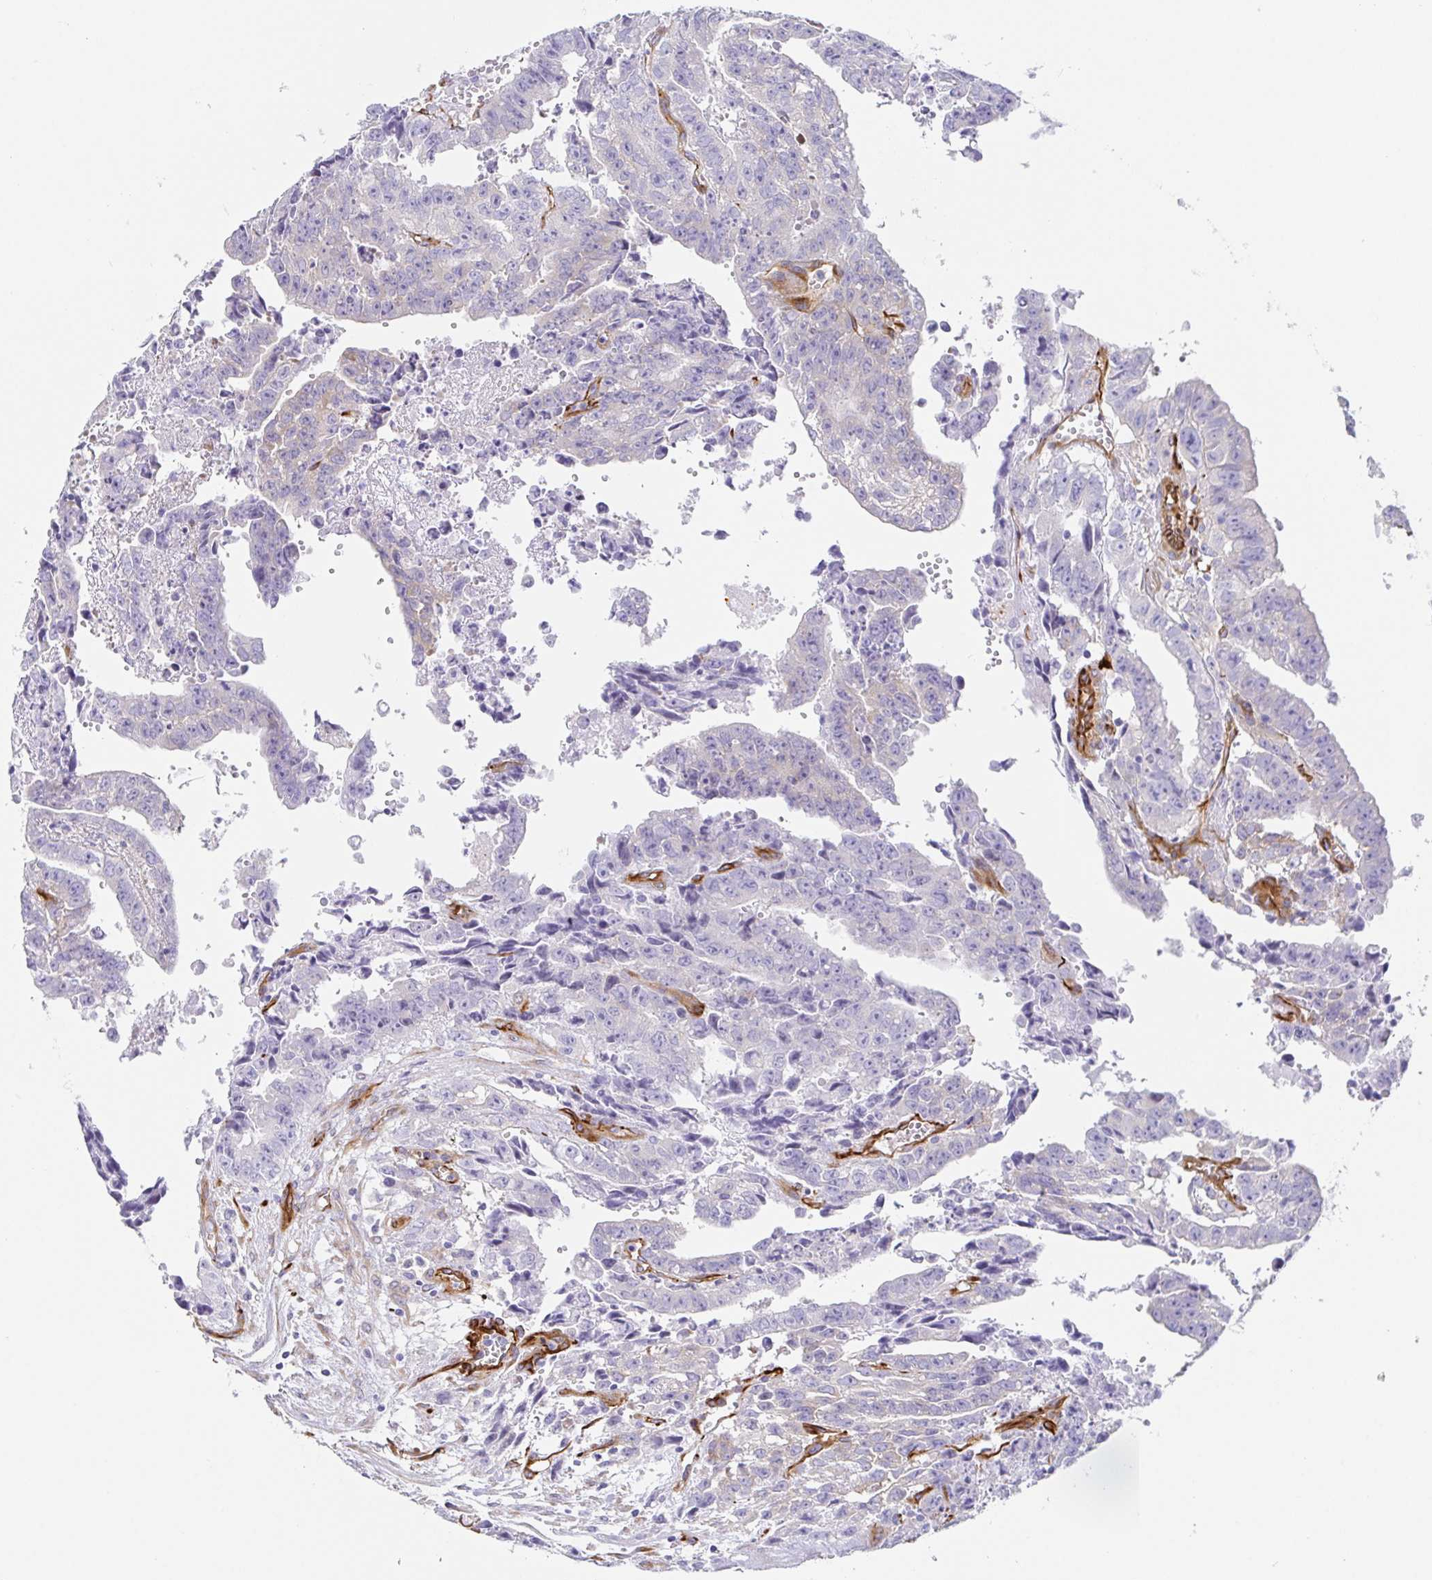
{"staining": {"intensity": "negative", "quantity": "none", "location": "none"}, "tissue": "testis cancer", "cell_type": "Tumor cells", "image_type": "cancer", "snomed": [{"axis": "morphology", "description": "Carcinoma, Embryonal, NOS"}, {"axis": "morphology", "description": "Teratoma, malignant, NOS"}, {"axis": "topography", "description": "Testis"}], "caption": "An immunohistochemistry histopathology image of embryonal carcinoma (testis) is shown. There is no staining in tumor cells of embryonal carcinoma (testis). (Brightfield microscopy of DAB (3,3'-diaminobenzidine) immunohistochemistry (IHC) at high magnification).", "gene": "DOCK1", "patient": {"sex": "male", "age": 24}}